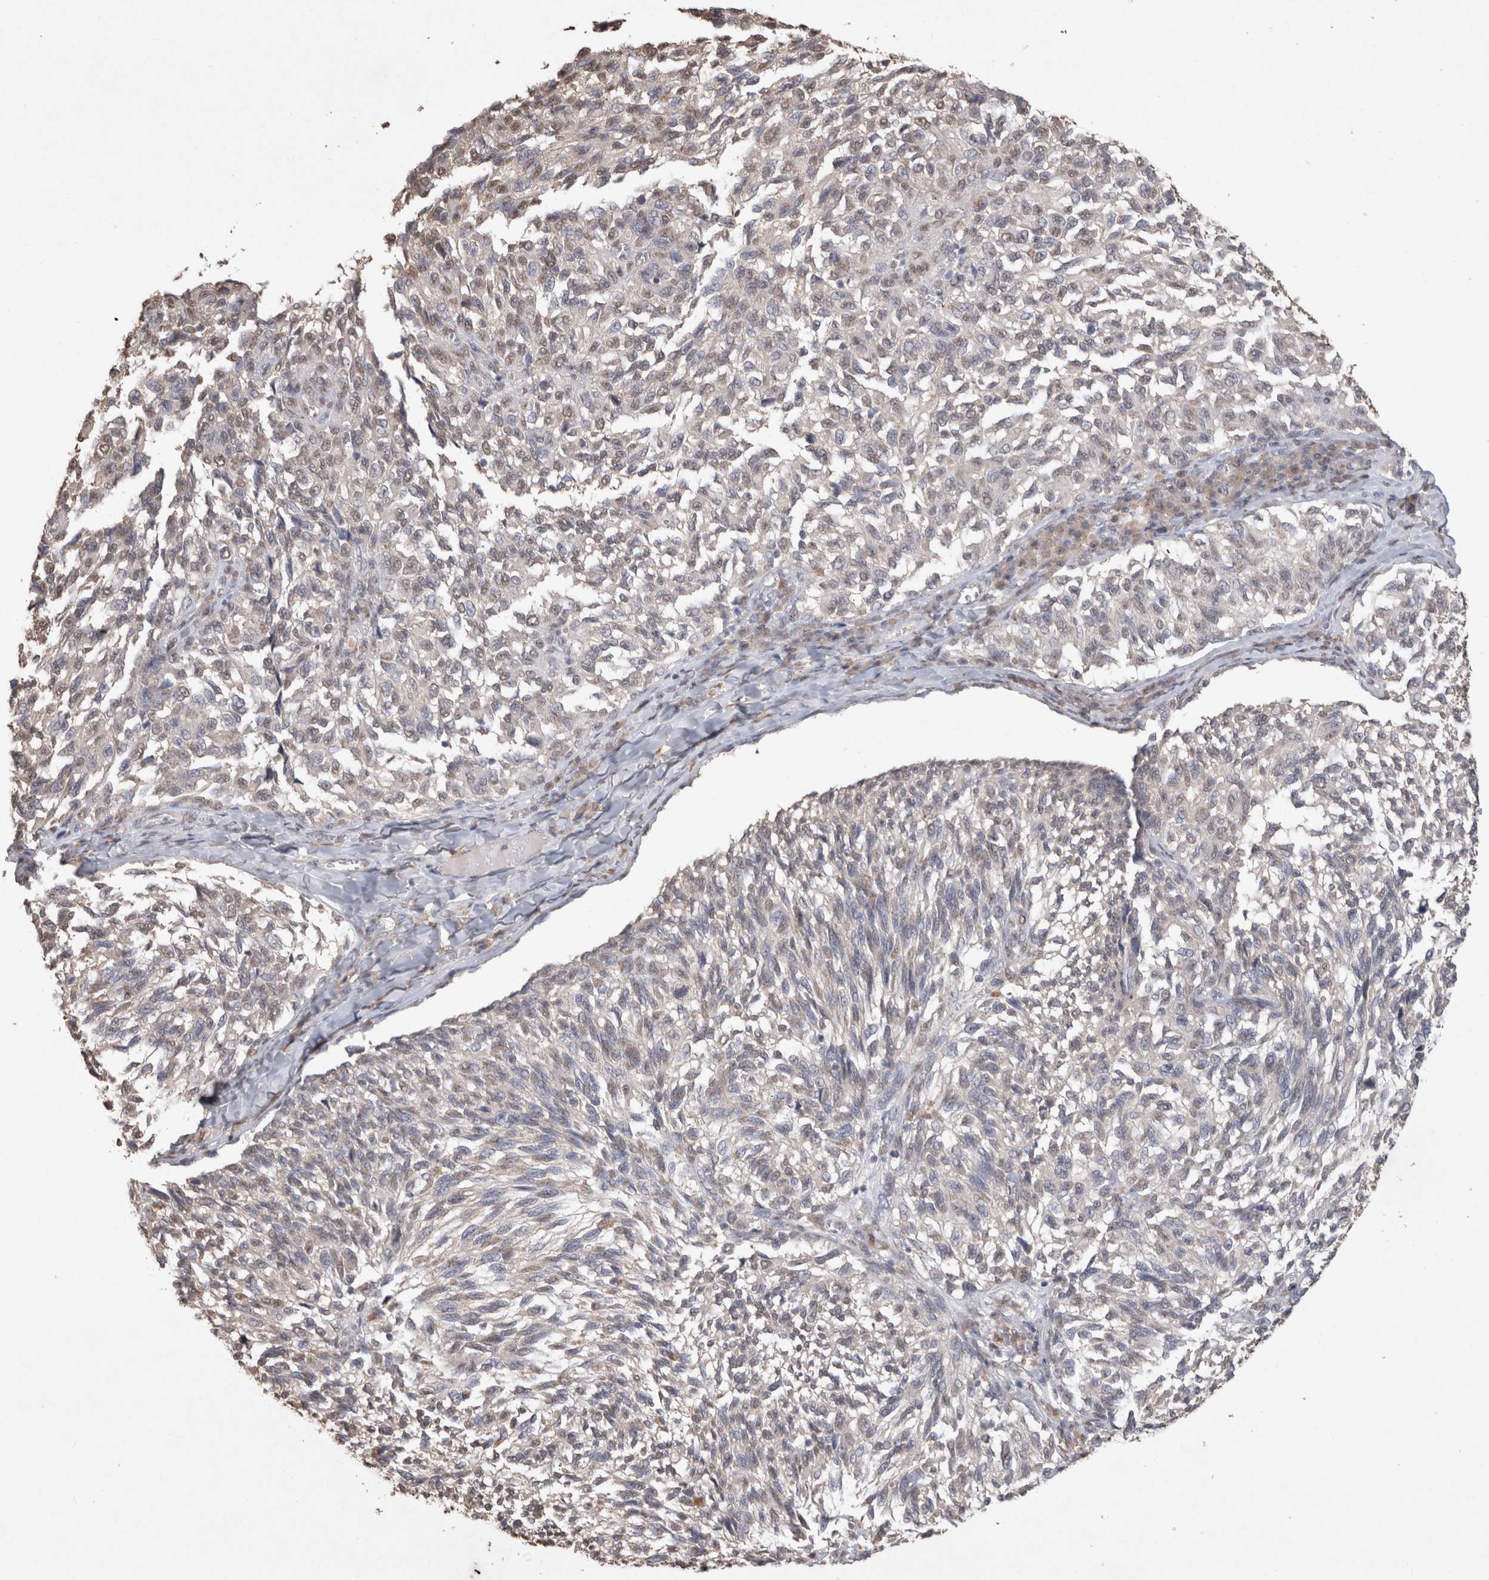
{"staining": {"intensity": "negative", "quantity": "none", "location": "none"}, "tissue": "melanoma", "cell_type": "Tumor cells", "image_type": "cancer", "snomed": [{"axis": "morphology", "description": "Malignant melanoma, NOS"}, {"axis": "topography", "description": "Skin"}], "caption": "DAB (3,3'-diaminobenzidine) immunohistochemical staining of human malignant melanoma shows no significant expression in tumor cells.", "gene": "MLX", "patient": {"sex": "female", "age": 73}}